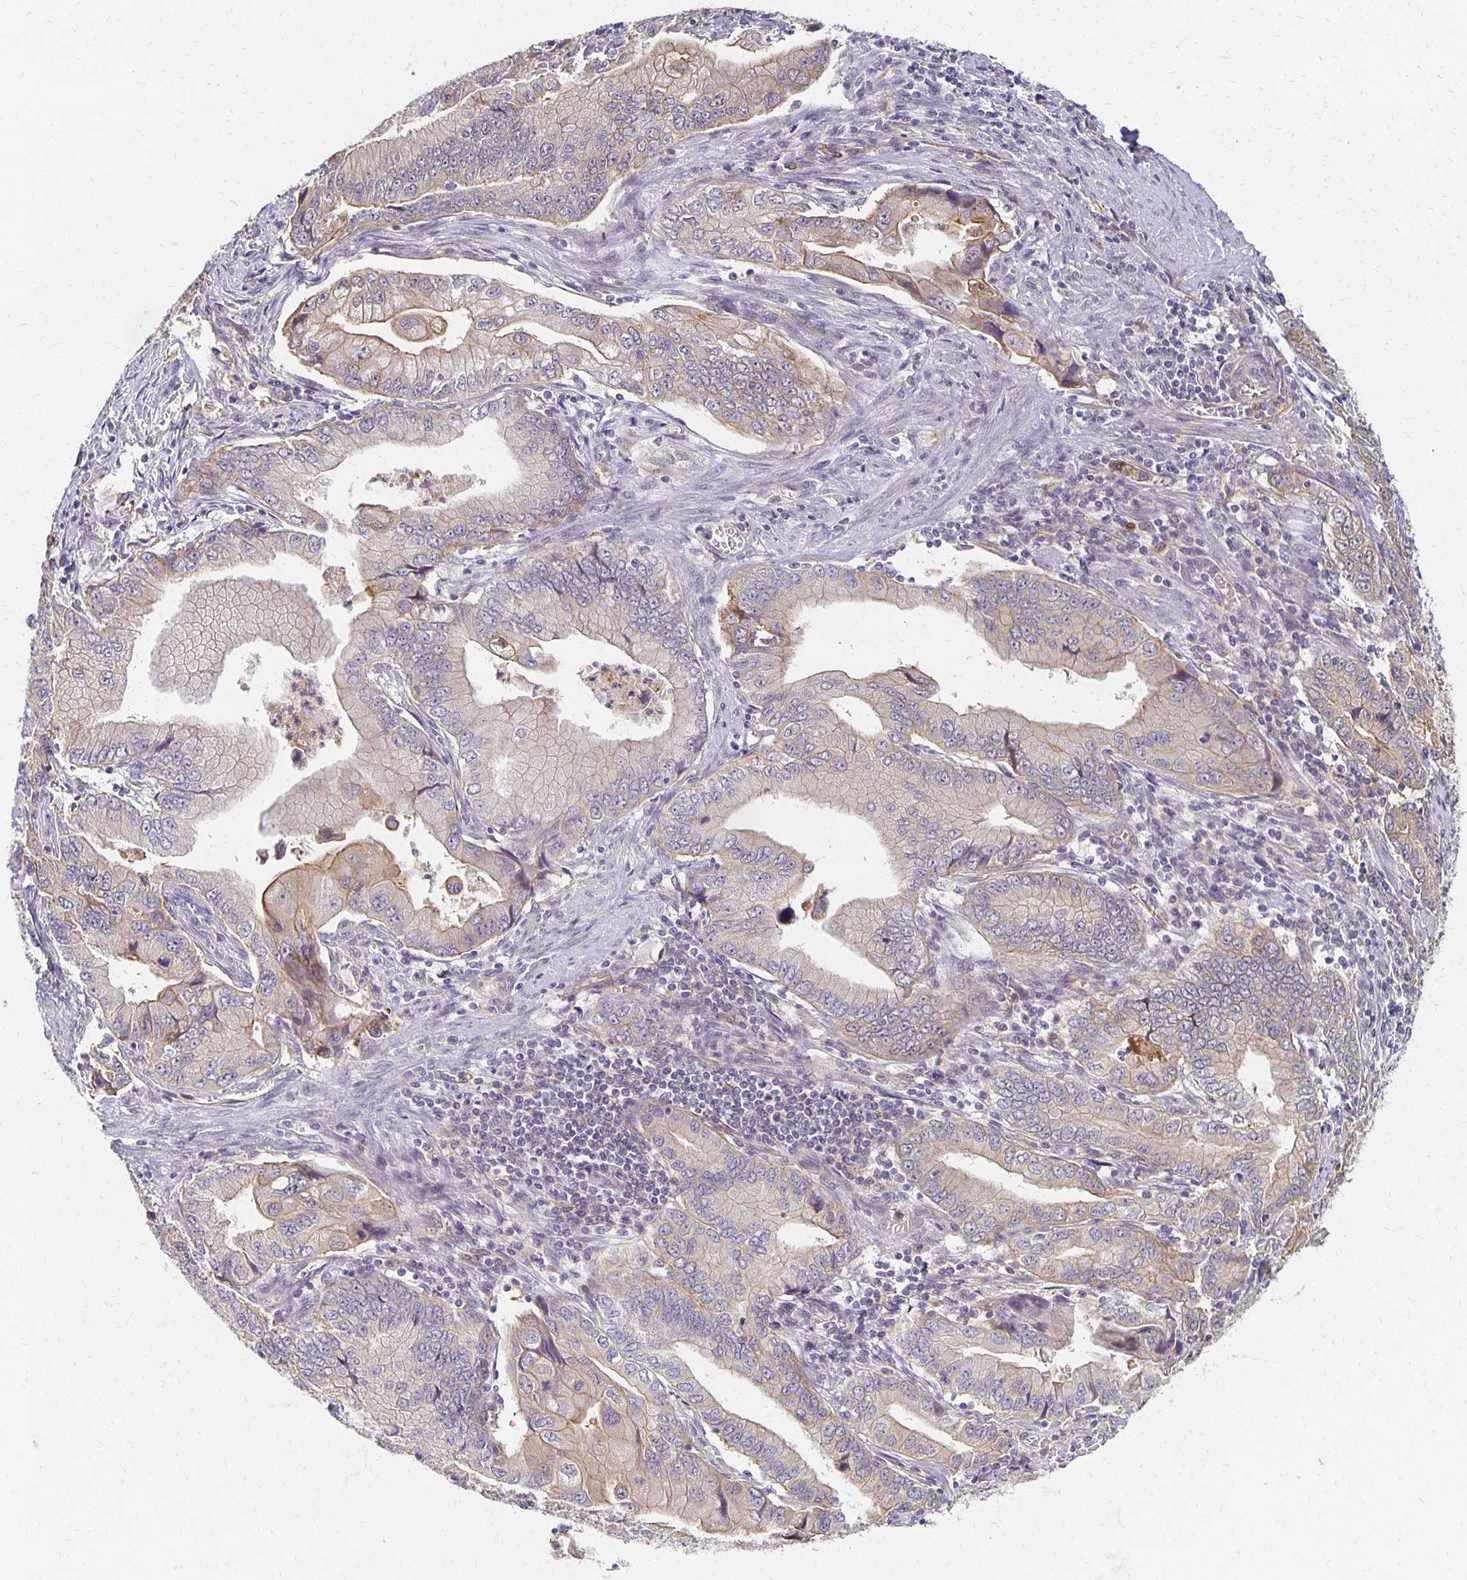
{"staining": {"intensity": "weak", "quantity": "<25%", "location": "cytoplasmic/membranous"}, "tissue": "stomach cancer", "cell_type": "Tumor cells", "image_type": "cancer", "snomed": [{"axis": "morphology", "description": "Adenocarcinoma, NOS"}, {"axis": "topography", "description": "Pancreas"}, {"axis": "topography", "description": "Stomach, upper"}], "caption": "There is no significant positivity in tumor cells of adenocarcinoma (stomach).", "gene": "SORL1", "patient": {"sex": "male", "age": 77}}